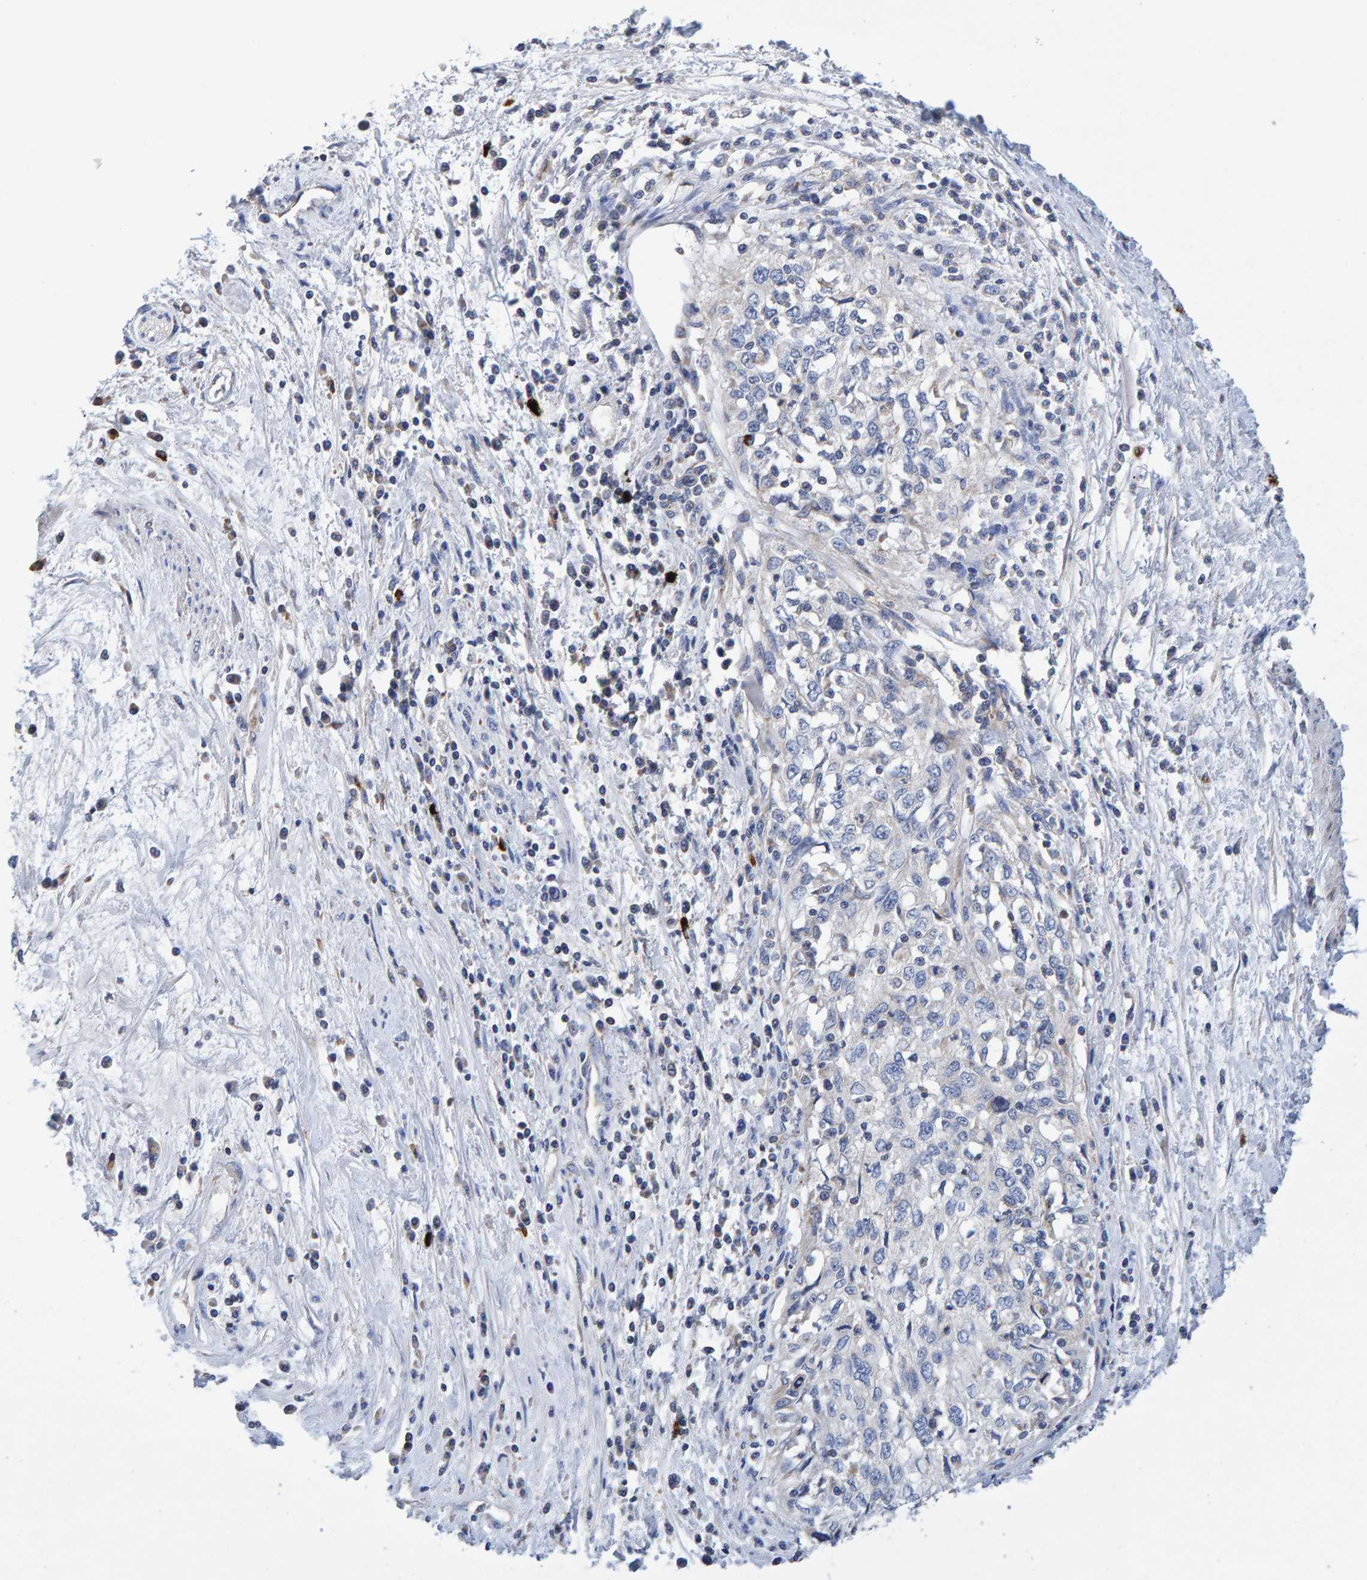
{"staining": {"intensity": "negative", "quantity": "none", "location": "none"}, "tissue": "cervical cancer", "cell_type": "Tumor cells", "image_type": "cancer", "snomed": [{"axis": "morphology", "description": "Squamous cell carcinoma, NOS"}, {"axis": "topography", "description": "Cervix"}], "caption": "High power microscopy micrograph of an immunohistochemistry micrograph of cervical squamous cell carcinoma, revealing no significant staining in tumor cells.", "gene": "EFR3A", "patient": {"sex": "female", "age": 57}}